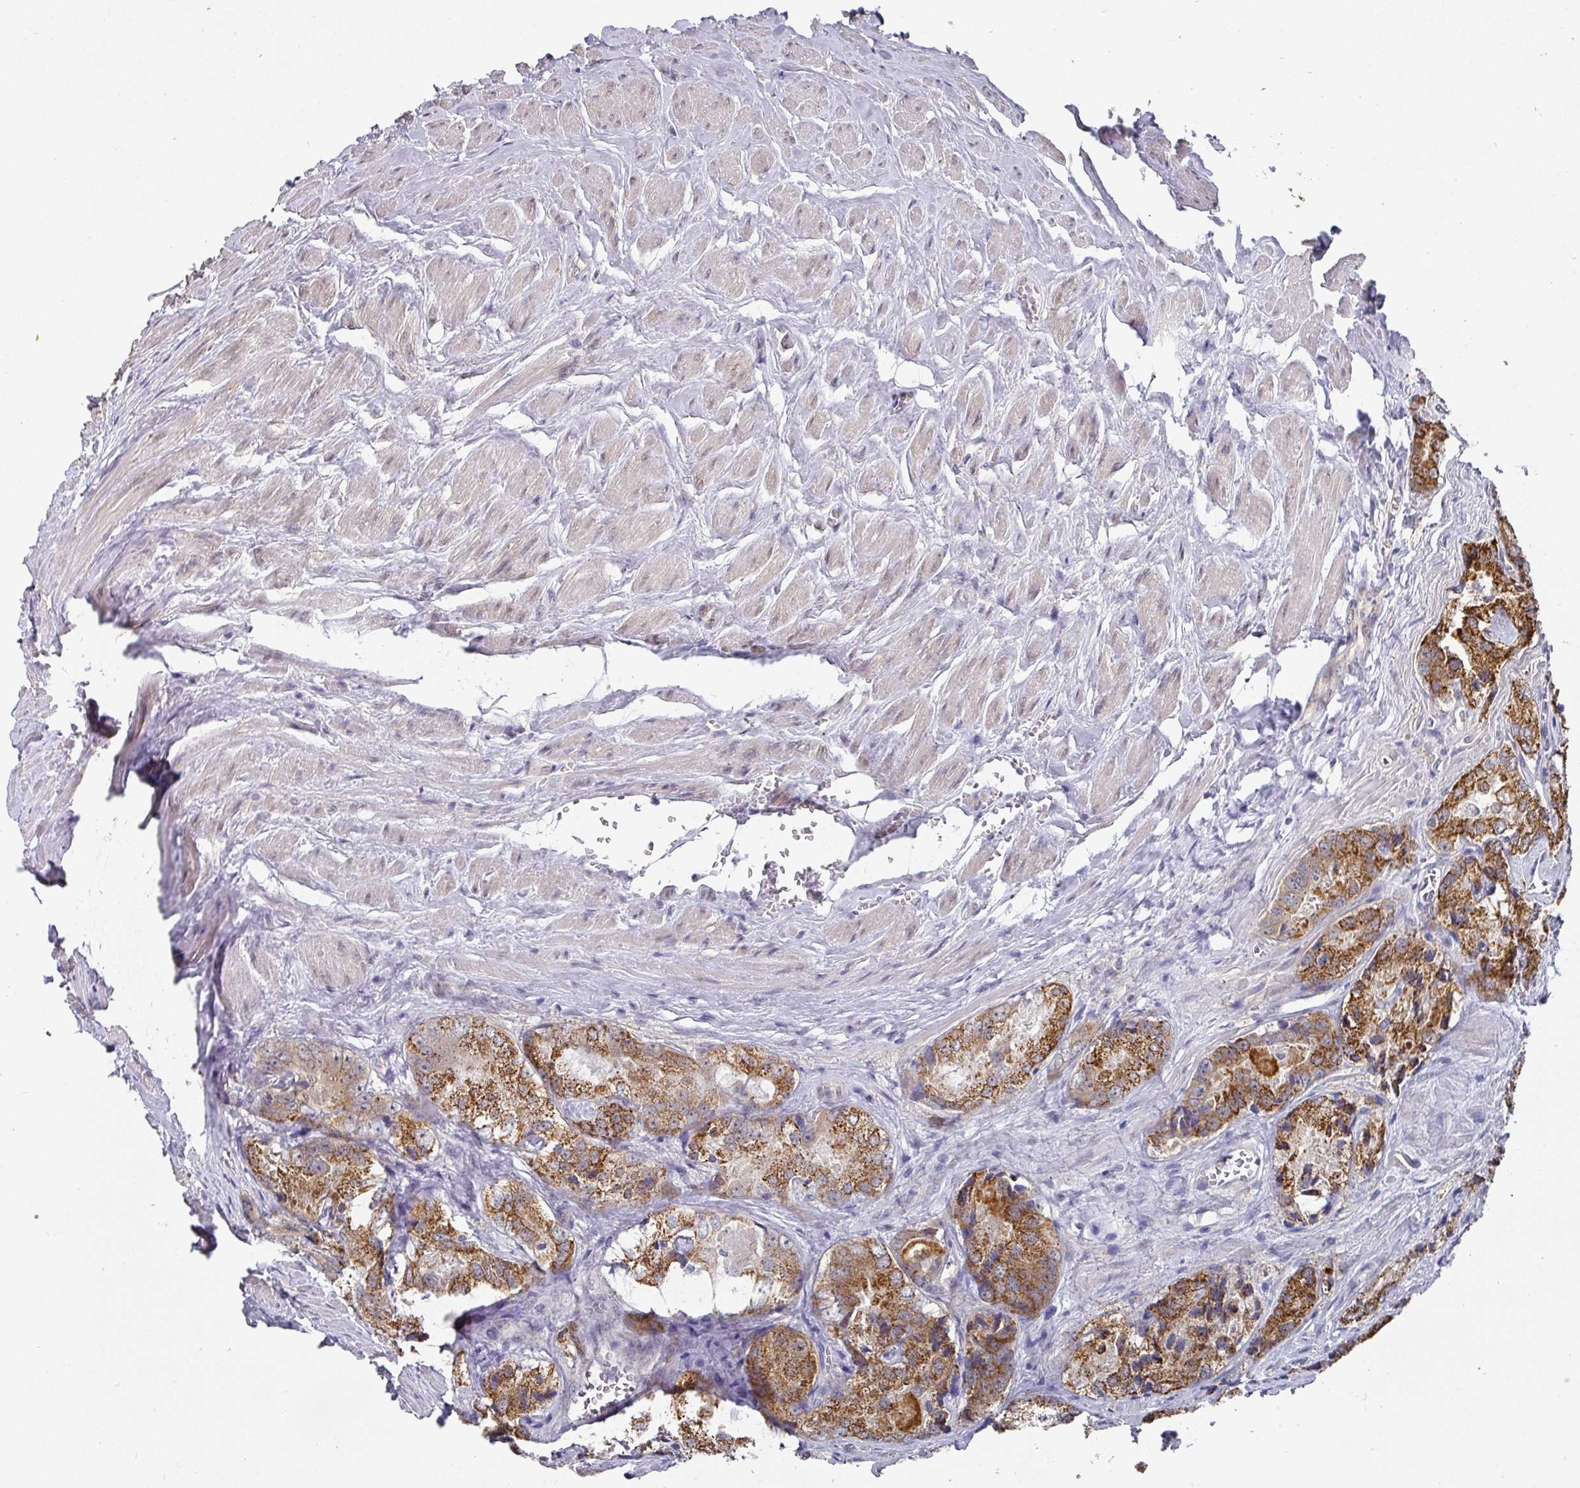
{"staining": {"intensity": "moderate", "quantity": ">75%", "location": "cytoplasmic/membranous"}, "tissue": "prostate cancer", "cell_type": "Tumor cells", "image_type": "cancer", "snomed": [{"axis": "morphology", "description": "Adenocarcinoma, Low grade"}, {"axis": "topography", "description": "Prostate"}], "caption": "Moderate cytoplasmic/membranous positivity for a protein is identified in about >75% of tumor cells of prostate cancer using immunohistochemistry.", "gene": "C18orf25", "patient": {"sex": "male", "age": 68}}